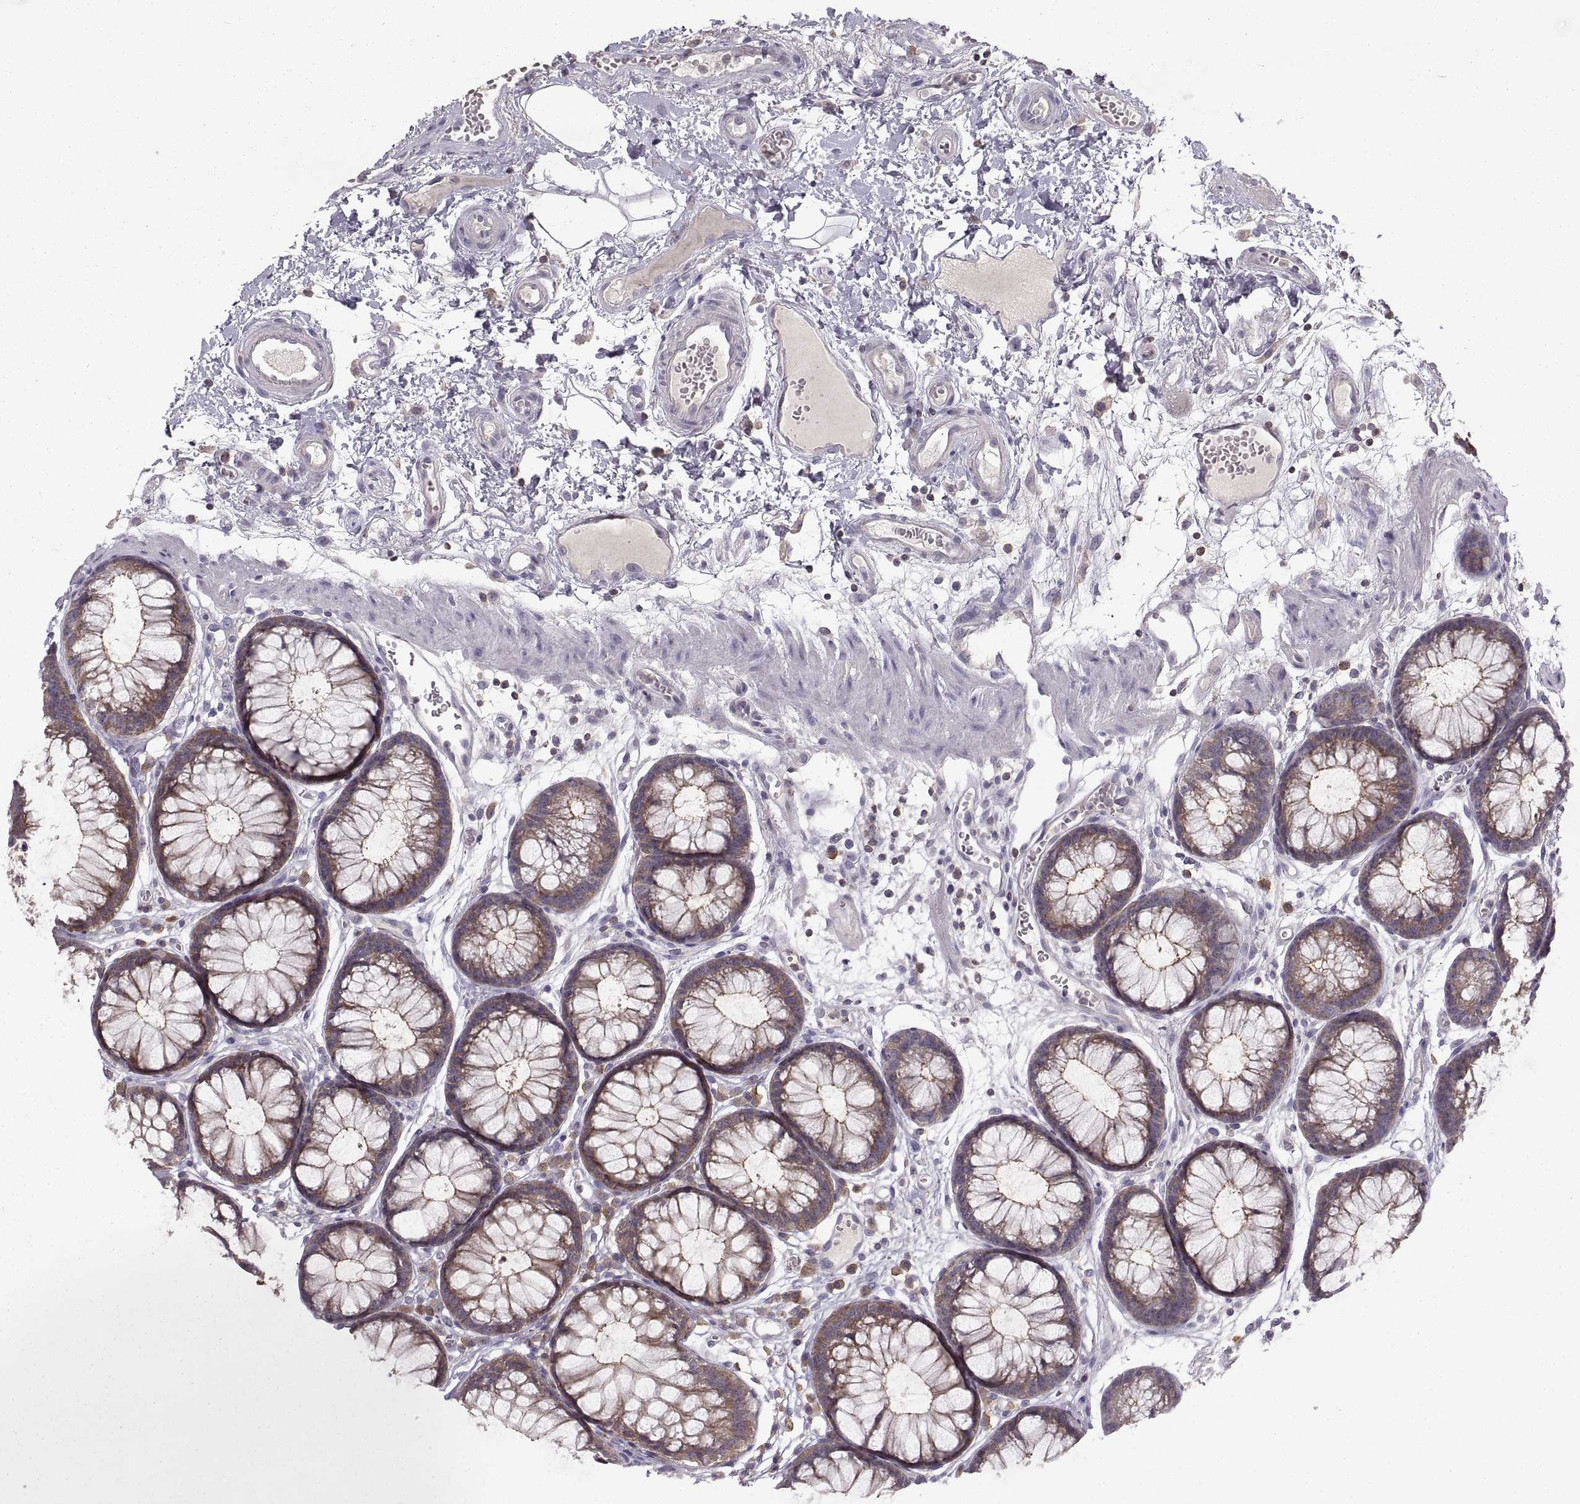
{"staining": {"intensity": "negative", "quantity": "none", "location": "none"}, "tissue": "colon", "cell_type": "Endothelial cells", "image_type": "normal", "snomed": [{"axis": "morphology", "description": "Normal tissue, NOS"}, {"axis": "morphology", "description": "Adenocarcinoma, NOS"}, {"axis": "topography", "description": "Colon"}], "caption": "This is an immunohistochemistry (IHC) image of normal colon. There is no positivity in endothelial cells.", "gene": "EZR", "patient": {"sex": "male", "age": 65}}